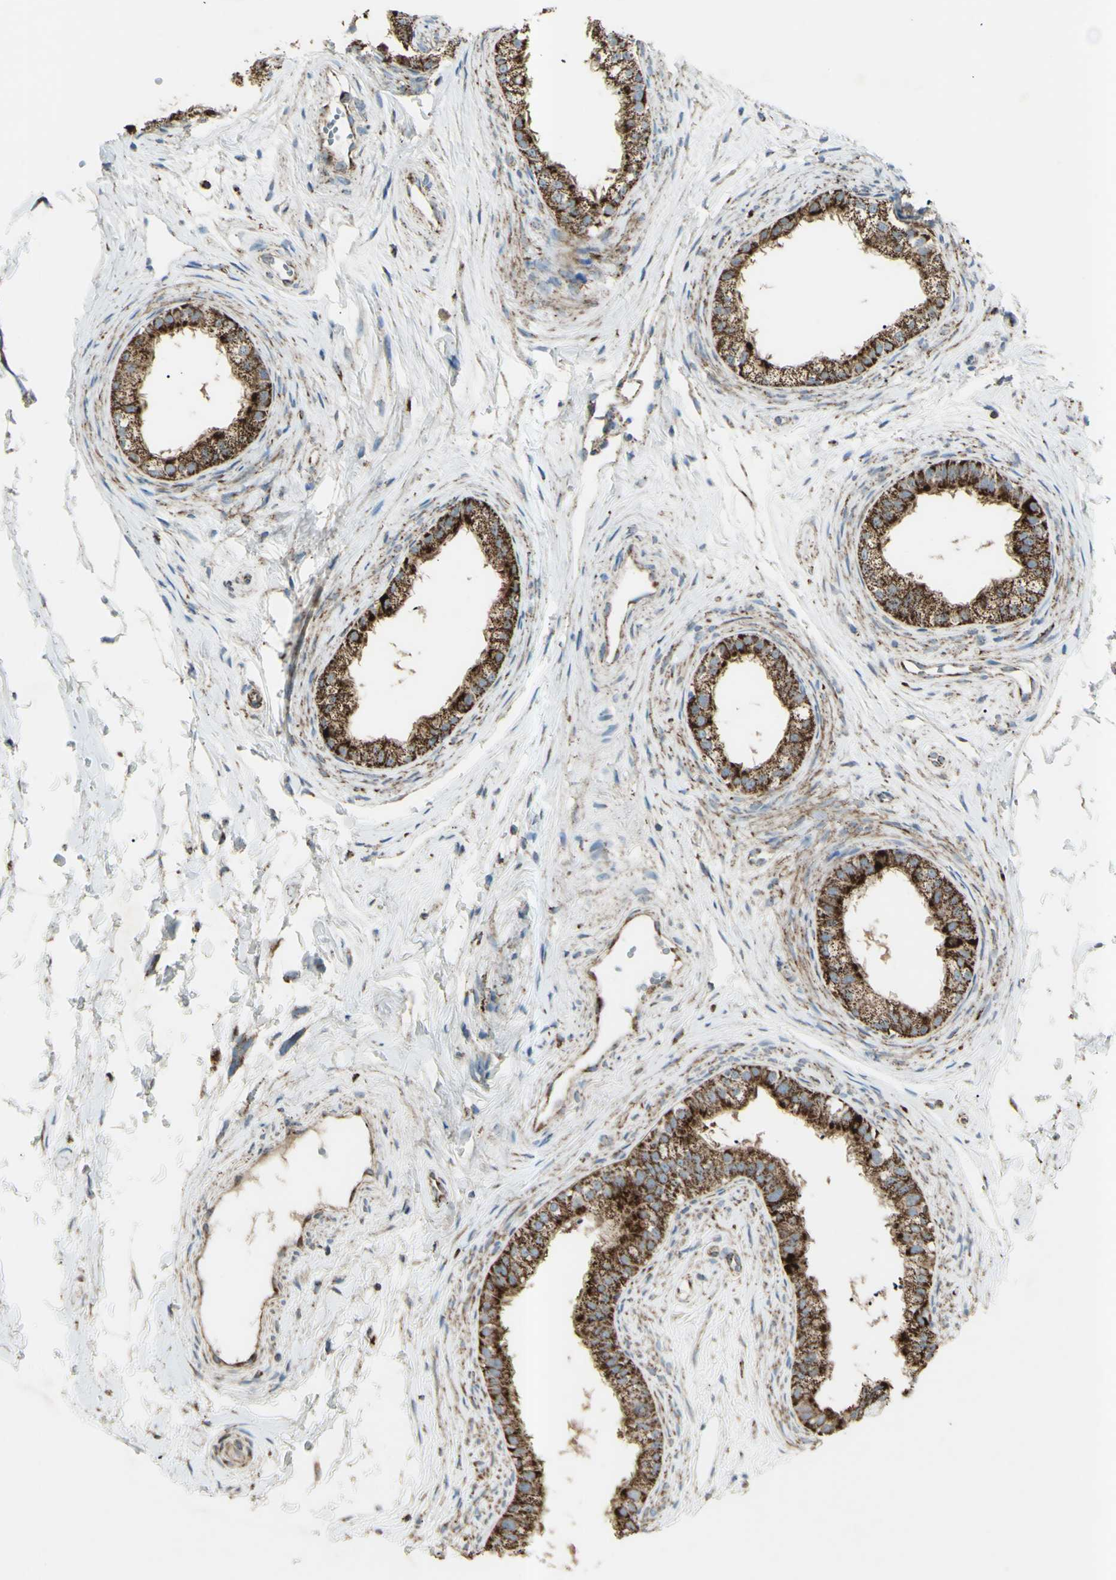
{"staining": {"intensity": "strong", "quantity": ">75%", "location": "cytoplasmic/membranous"}, "tissue": "epididymis", "cell_type": "Glandular cells", "image_type": "normal", "snomed": [{"axis": "morphology", "description": "Normal tissue, NOS"}, {"axis": "topography", "description": "Epididymis"}], "caption": "Glandular cells display high levels of strong cytoplasmic/membranous expression in about >75% of cells in normal human epididymis.", "gene": "RHOT1", "patient": {"sex": "male", "age": 56}}